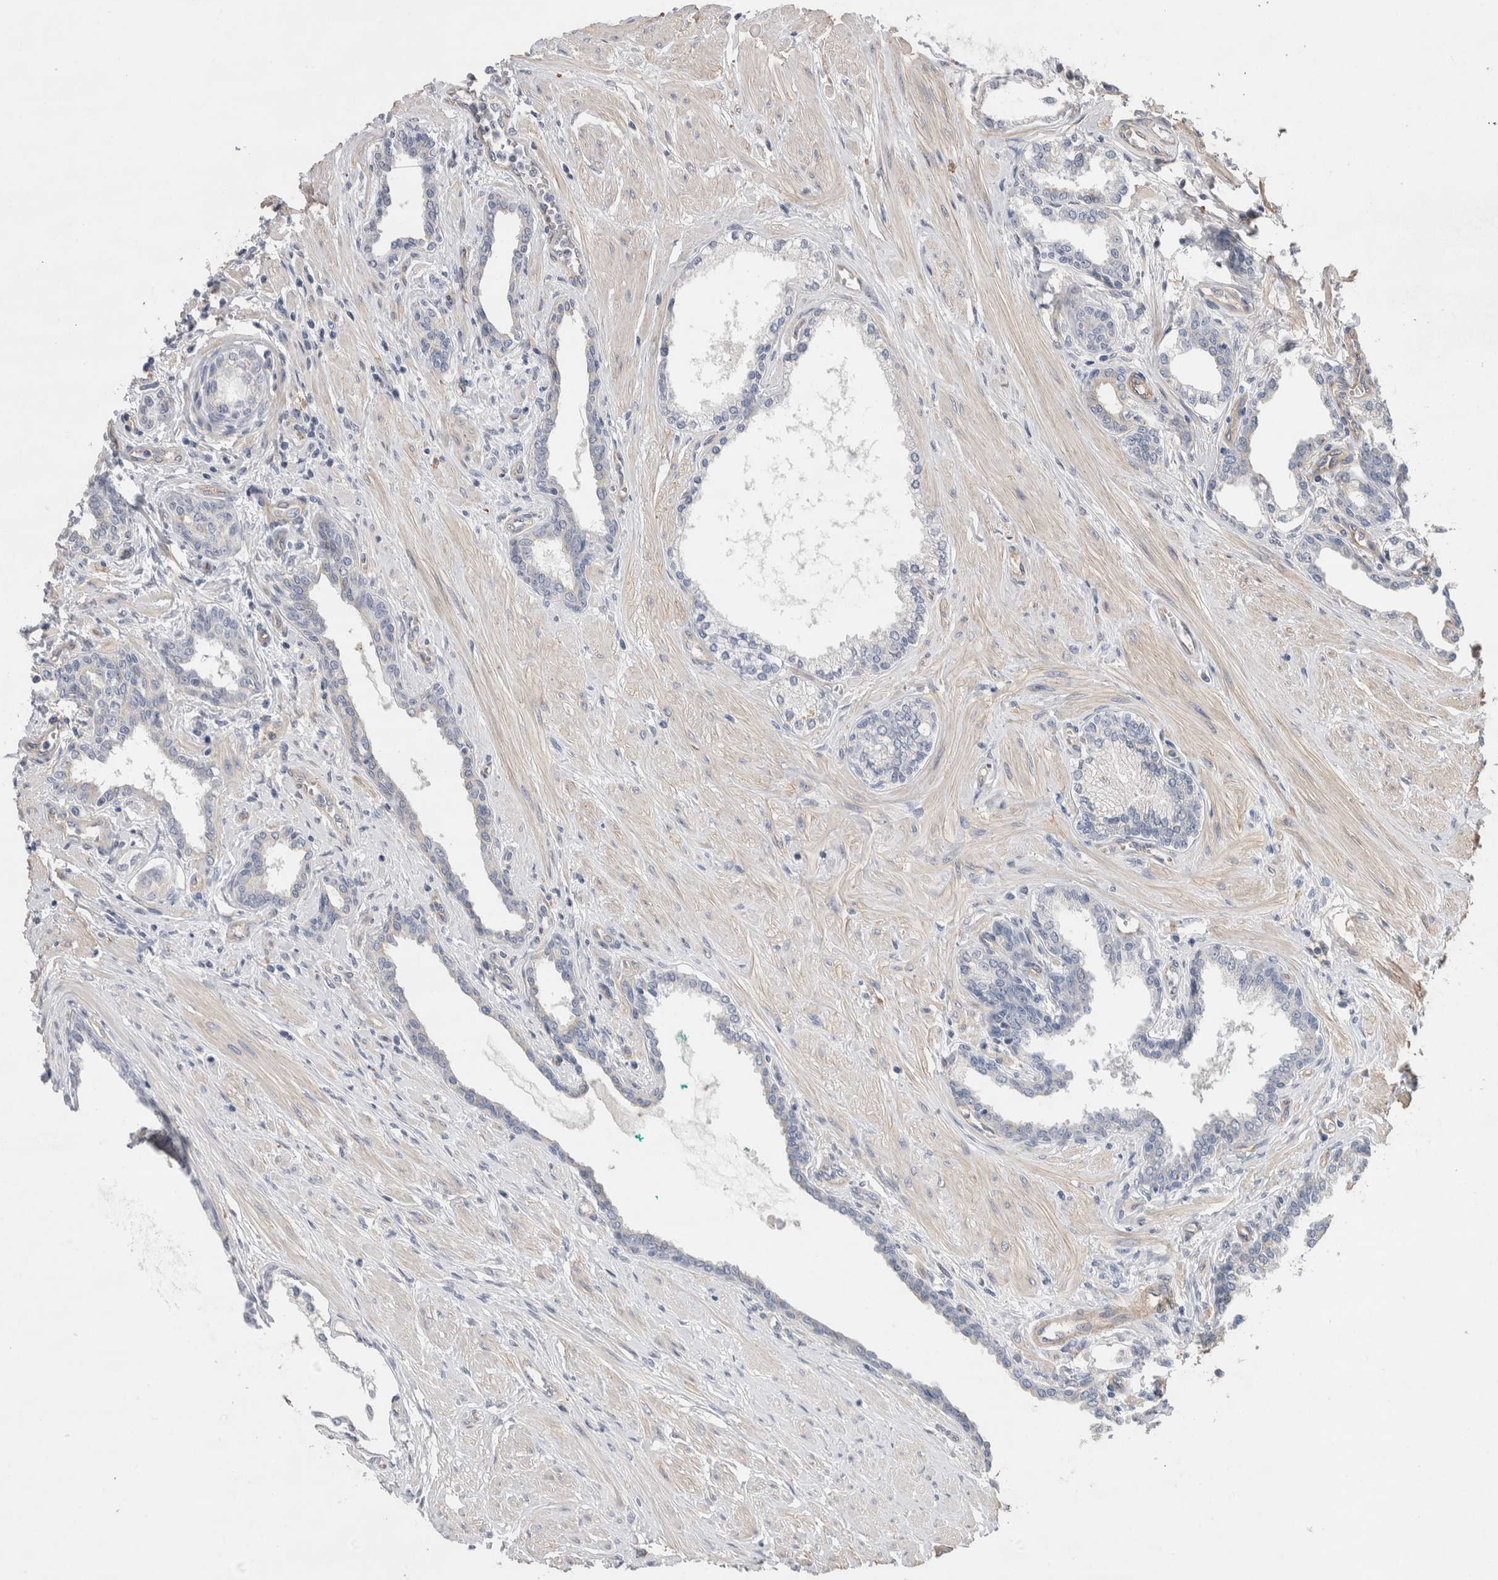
{"staining": {"intensity": "negative", "quantity": "none", "location": "none"}, "tissue": "prostate cancer", "cell_type": "Tumor cells", "image_type": "cancer", "snomed": [{"axis": "morphology", "description": "Adenocarcinoma, High grade"}, {"axis": "topography", "description": "Prostate"}], "caption": "Immunohistochemistry image of prostate cancer stained for a protein (brown), which displays no expression in tumor cells. (DAB (3,3'-diaminobenzidine) immunohistochemistry visualized using brightfield microscopy, high magnification).", "gene": "GCNA", "patient": {"sex": "male", "age": 52}}